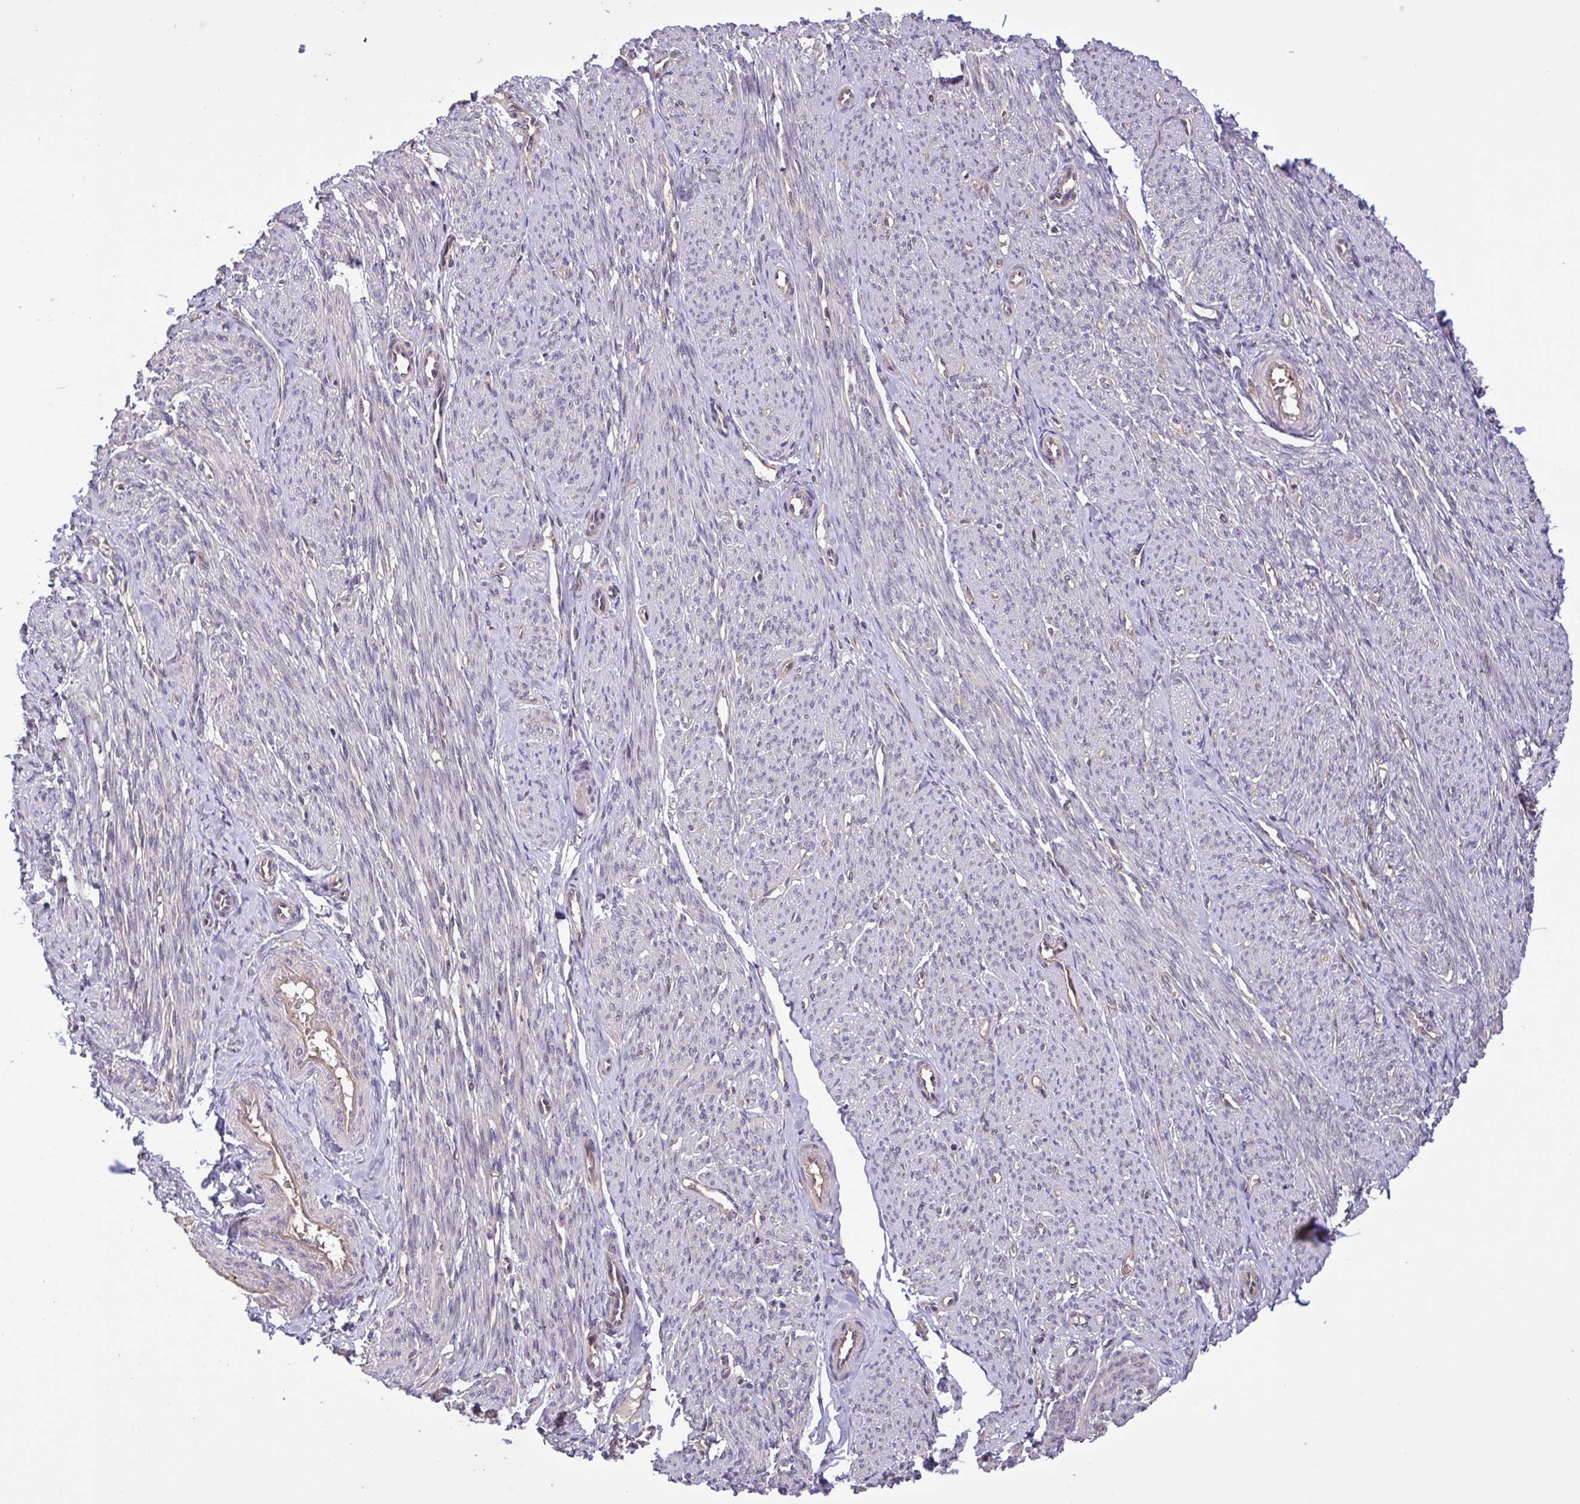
{"staining": {"intensity": "weak", "quantity": "<25%", "location": "cytoplasmic/membranous"}, "tissue": "smooth muscle", "cell_type": "Smooth muscle cells", "image_type": "normal", "snomed": [{"axis": "morphology", "description": "Normal tissue, NOS"}, {"axis": "topography", "description": "Smooth muscle"}], "caption": "Smooth muscle cells are negative for protein expression in unremarkable human smooth muscle. Nuclei are stained in blue.", "gene": "INTS10", "patient": {"sex": "female", "age": 65}}